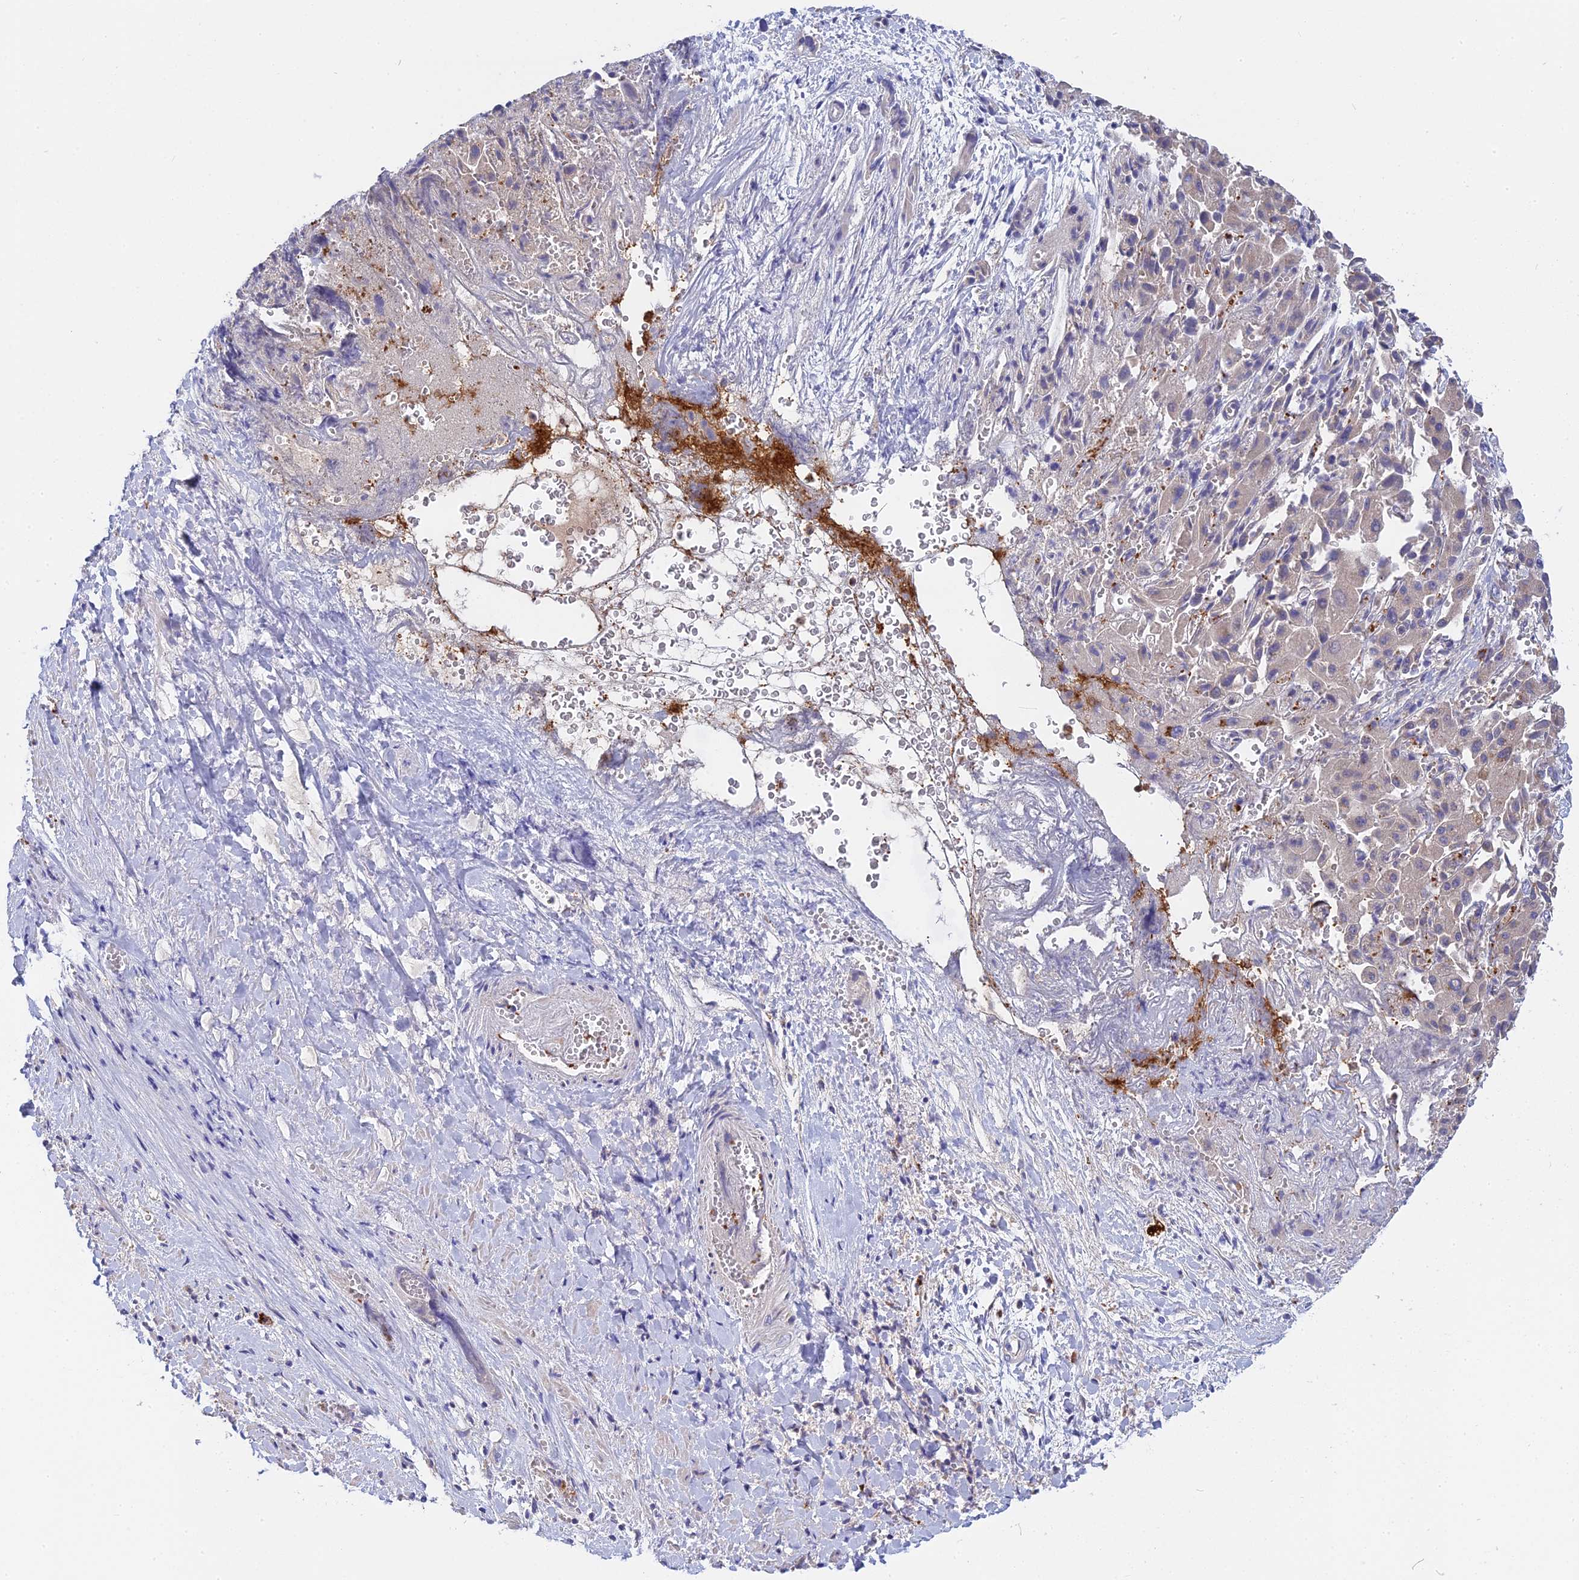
{"staining": {"intensity": "negative", "quantity": "none", "location": "none"}, "tissue": "liver cancer", "cell_type": "Tumor cells", "image_type": "cancer", "snomed": [{"axis": "morphology", "description": "Cholangiocarcinoma"}, {"axis": "topography", "description": "Liver"}], "caption": "This is an IHC histopathology image of human liver cholangiocarcinoma. There is no positivity in tumor cells.", "gene": "IL21R", "patient": {"sex": "female", "age": 52}}